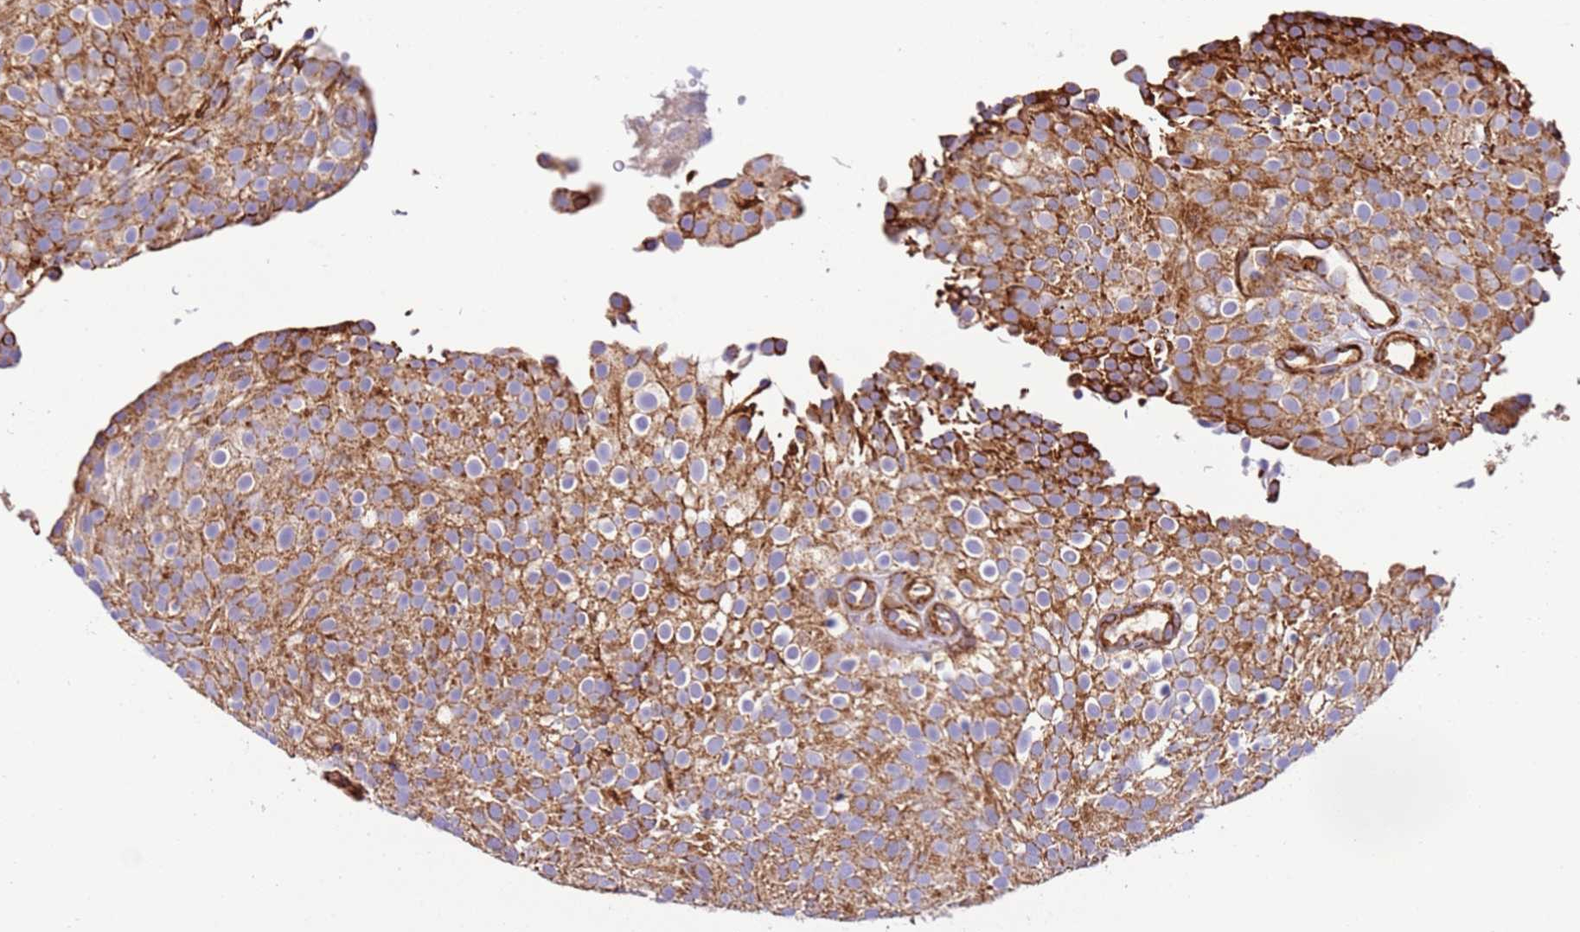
{"staining": {"intensity": "strong", "quantity": ">75%", "location": "cytoplasmic/membranous"}, "tissue": "urothelial cancer", "cell_type": "Tumor cells", "image_type": "cancer", "snomed": [{"axis": "morphology", "description": "Urothelial carcinoma, Low grade"}, {"axis": "topography", "description": "Urinary bladder"}], "caption": "Tumor cells display high levels of strong cytoplasmic/membranous positivity in about >75% of cells in human urothelial cancer.", "gene": "MRPL20", "patient": {"sex": "male", "age": 78}}